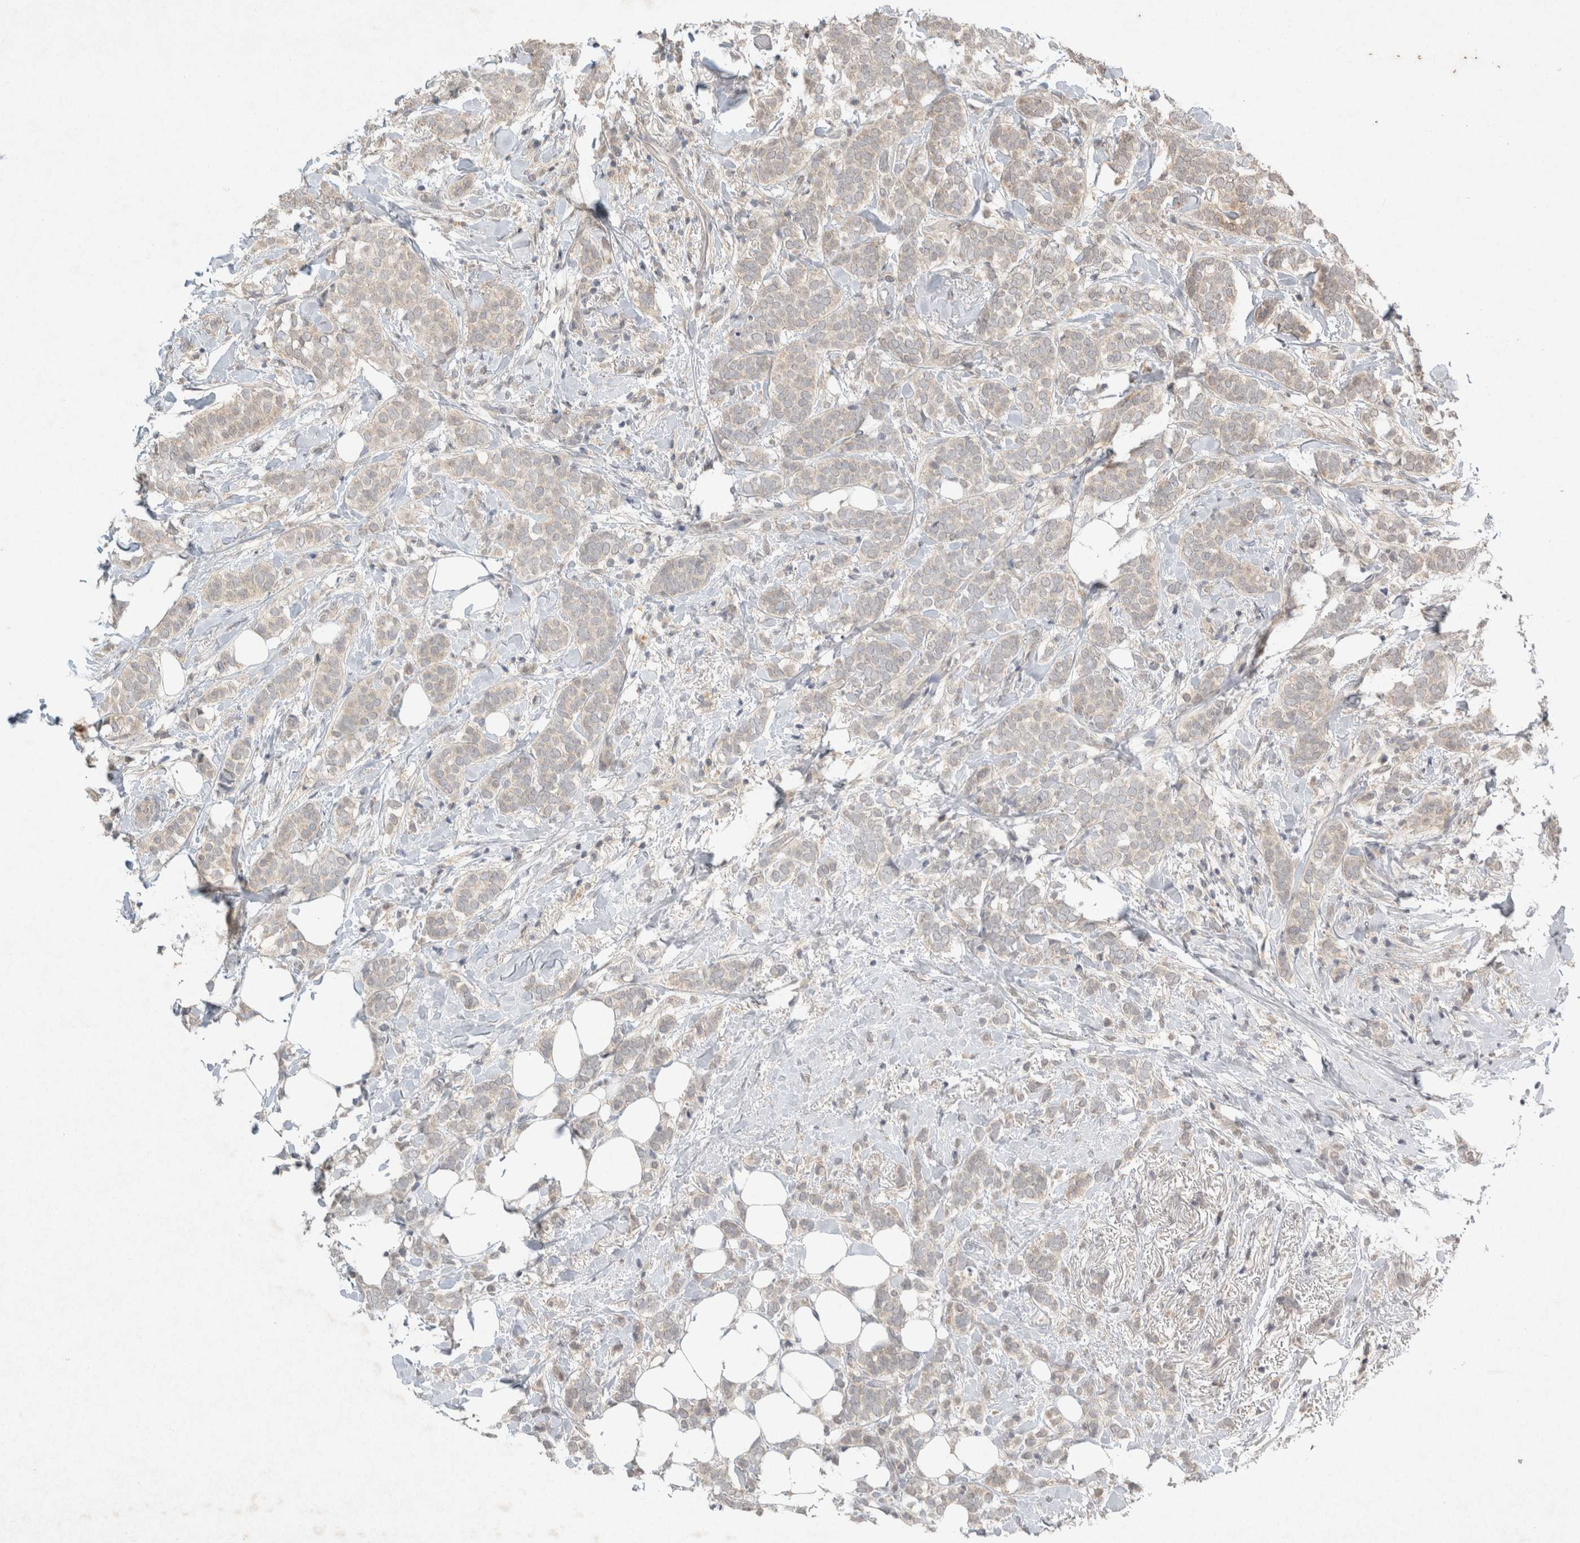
{"staining": {"intensity": "negative", "quantity": "none", "location": "none"}, "tissue": "breast cancer", "cell_type": "Tumor cells", "image_type": "cancer", "snomed": [{"axis": "morphology", "description": "Lobular carcinoma"}, {"axis": "topography", "description": "Breast"}], "caption": "An immunohistochemistry (IHC) micrograph of breast cancer is shown. There is no staining in tumor cells of breast cancer. (DAB (3,3'-diaminobenzidine) immunohistochemistry (IHC), high magnification).", "gene": "LOXL2", "patient": {"sex": "female", "age": 50}}